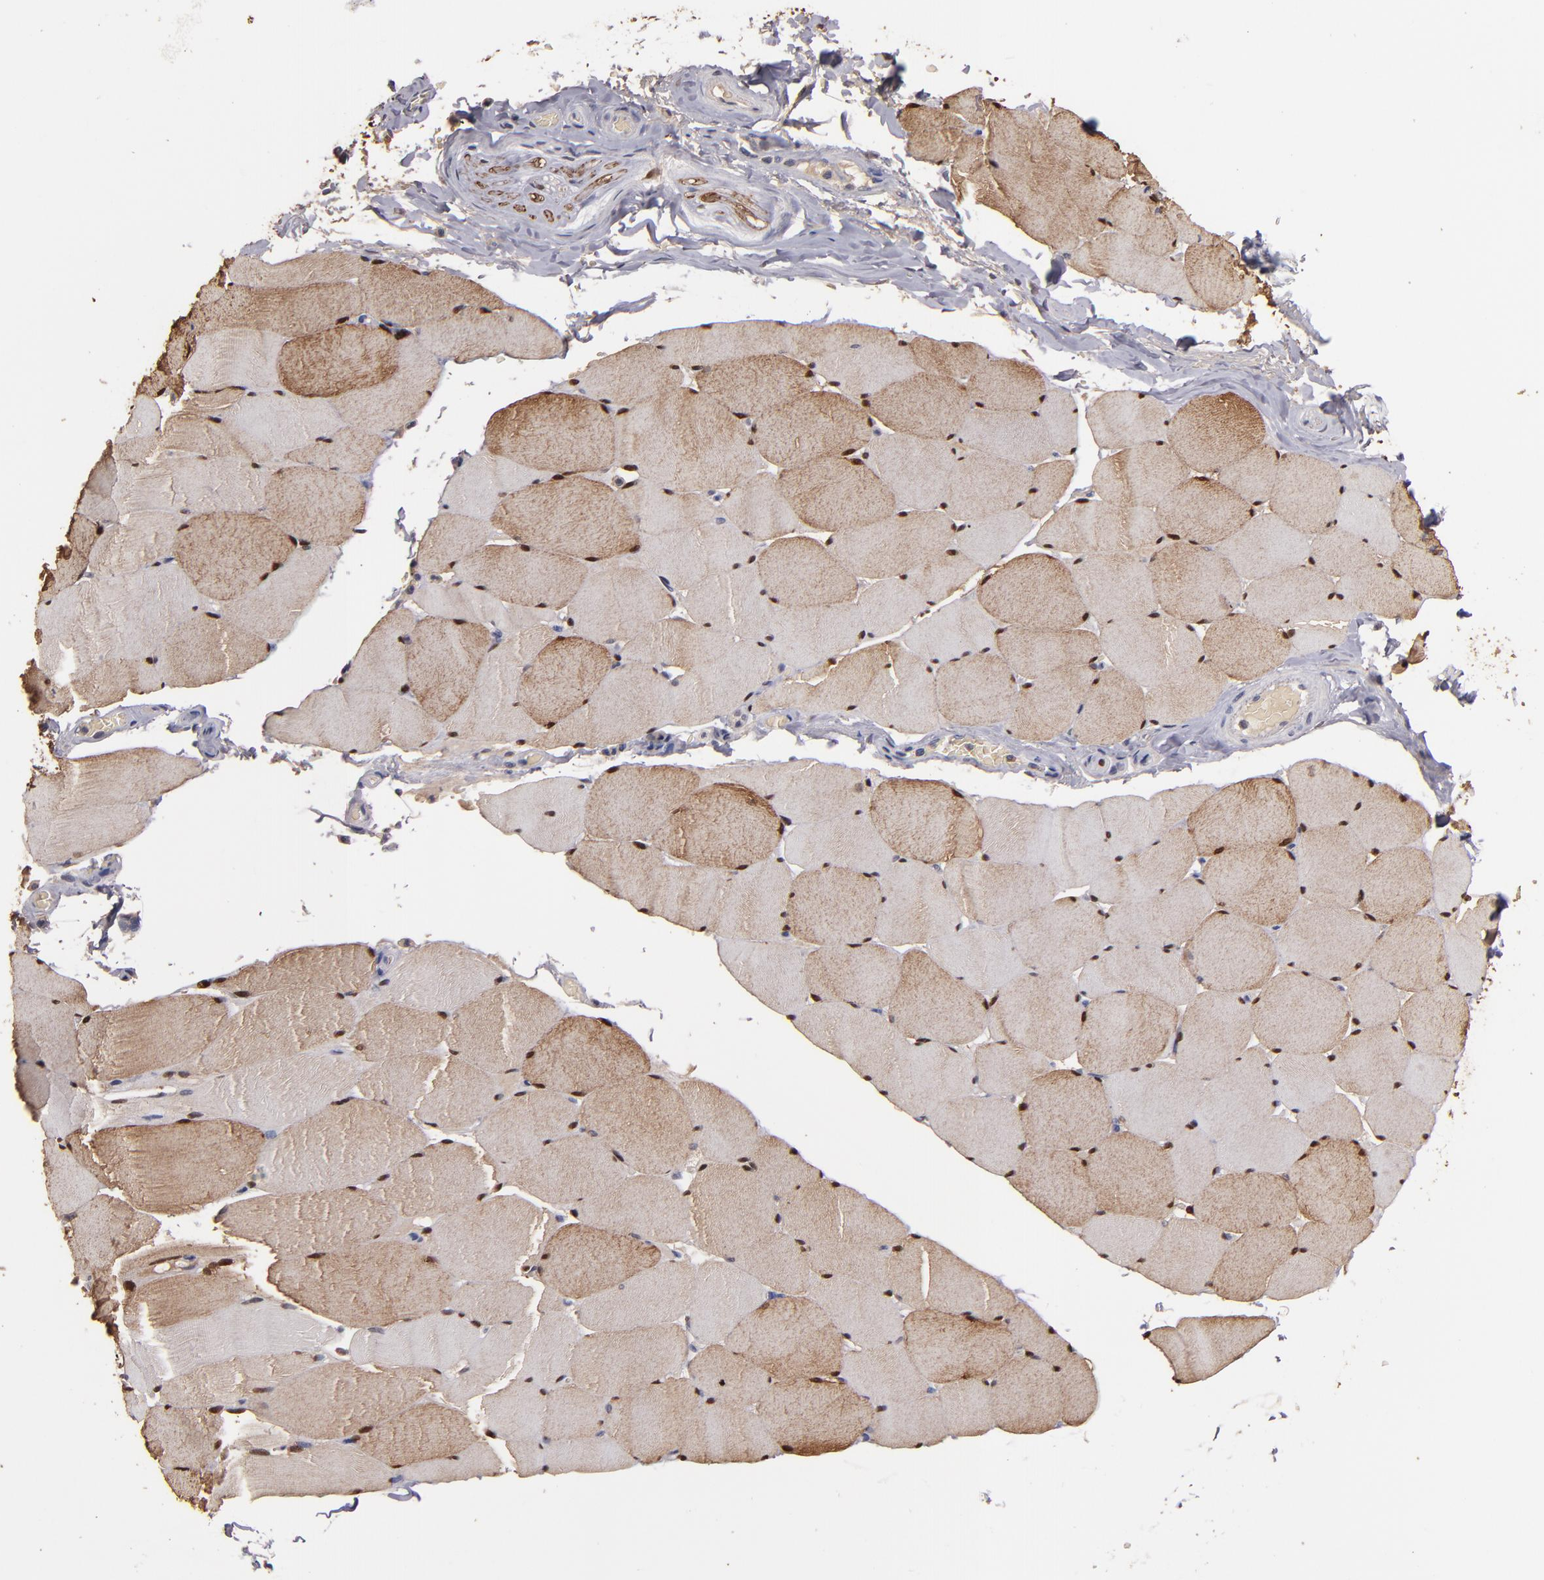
{"staining": {"intensity": "strong", "quantity": ">75%", "location": "cytoplasmic/membranous,nuclear"}, "tissue": "skeletal muscle", "cell_type": "Myocytes", "image_type": "normal", "snomed": [{"axis": "morphology", "description": "Normal tissue, NOS"}, {"axis": "topography", "description": "Skeletal muscle"}], "caption": "Skeletal muscle was stained to show a protein in brown. There is high levels of strong cytoplasmic/membranous,nuclear staining in approximately >75% of myocytes. Nuclei are stained in blue.", "gene": "S100A1", "patient": {"sex": "male", "age": 62}}